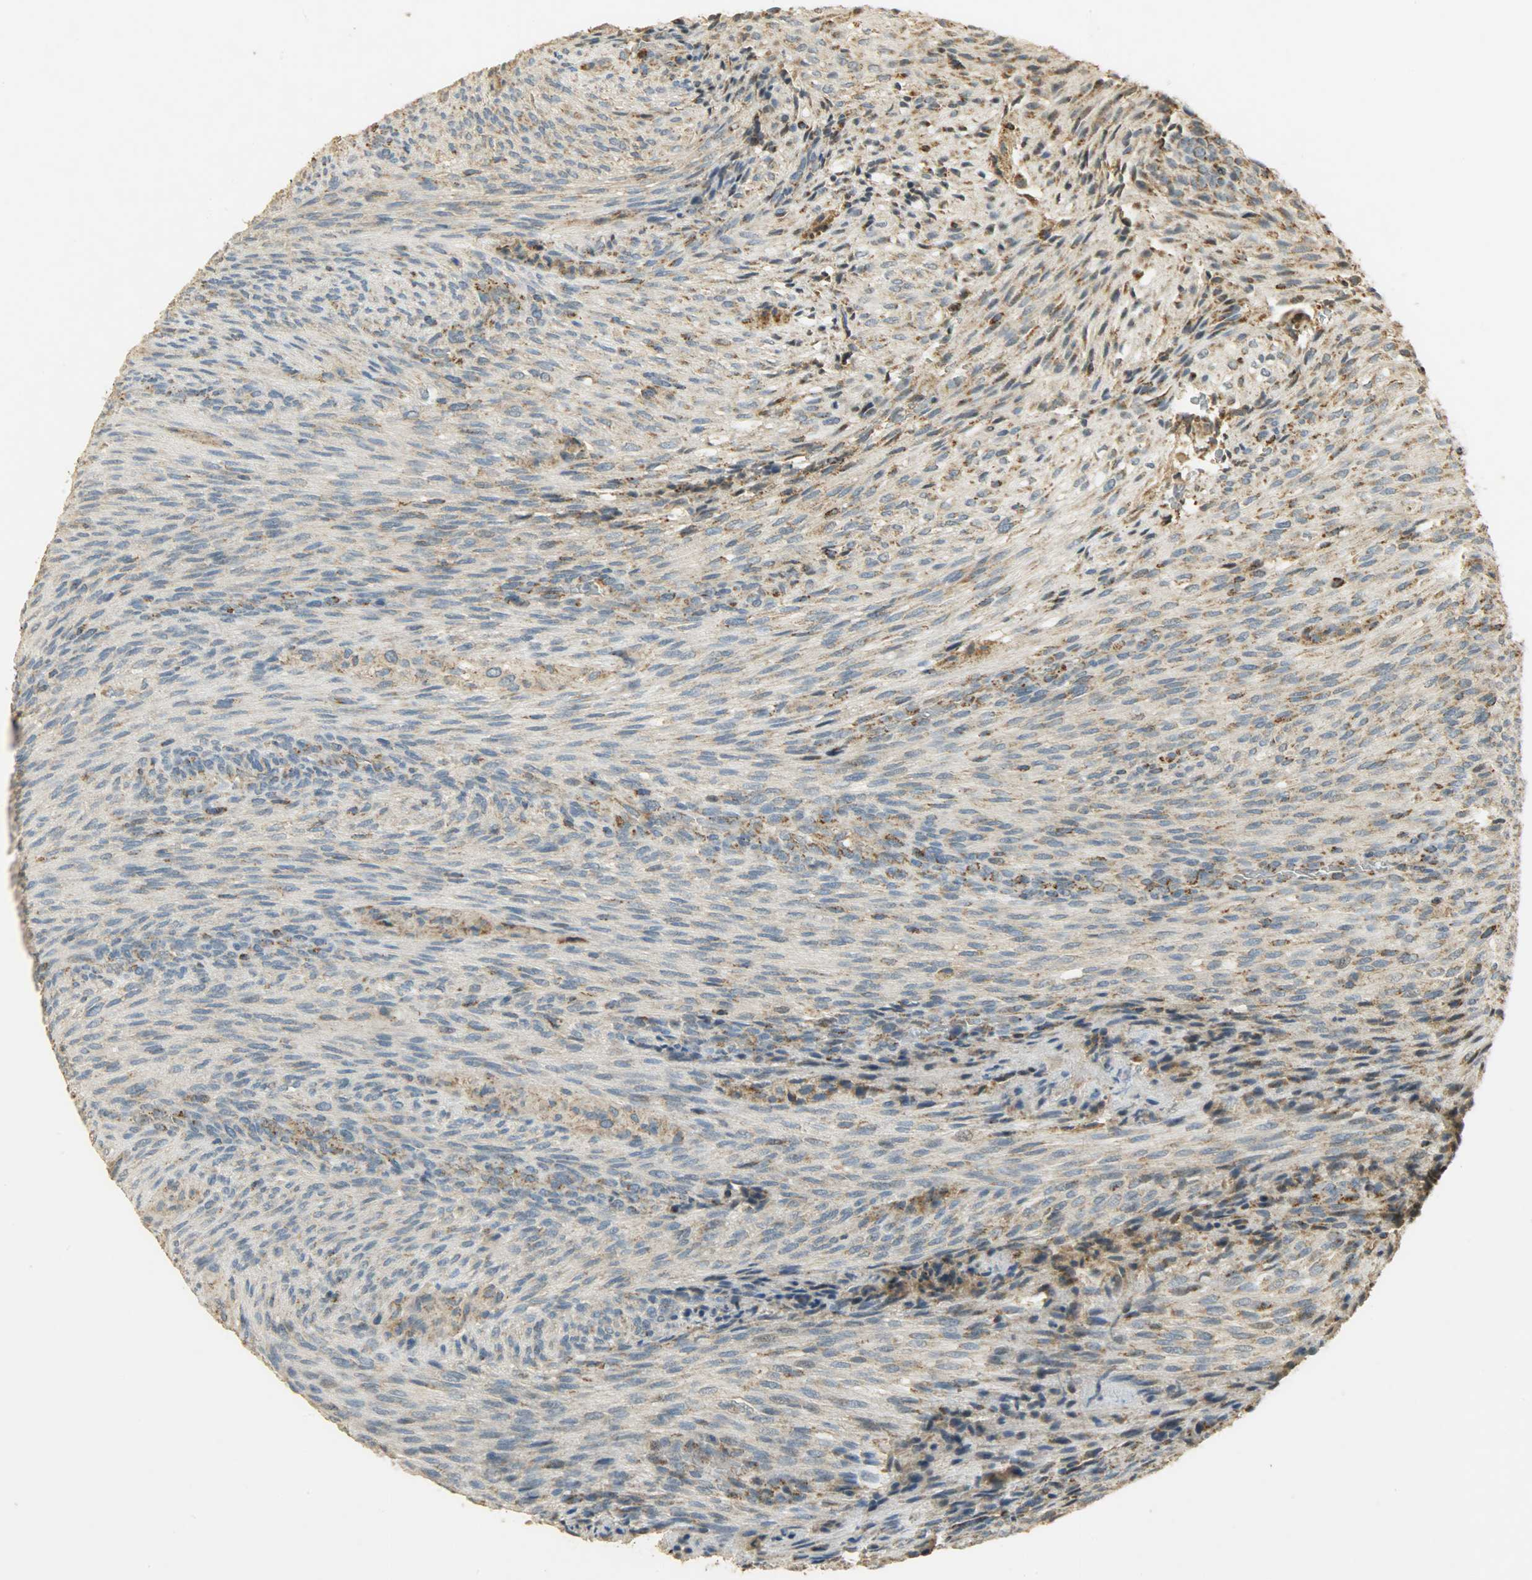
{"staining": {"intensity": "weak", "quantity": "25%-75%", "location": "cytoplasmic/membranous"}, "tissue": "glioma", "cell_type": "Tumor cells", "image_type": "cancer", "snomed": [{"axis": "morphology", "description": "Glioma, malignant, High grade"}, {"axis": "topography", "description": "Cerebral cortex"}], "caption": "IHC histopathology image of neoplastic tissue: malignant high-grade glioma stained using IHC exhibits low levels of weak protein expression localized specifically in the cytoplasmic/membranous of tumor cells, appearing as a cytoplasmic/membranous brown color.", "gene": "HDHD5", "patient": {"sex": "female", "age": 55}}